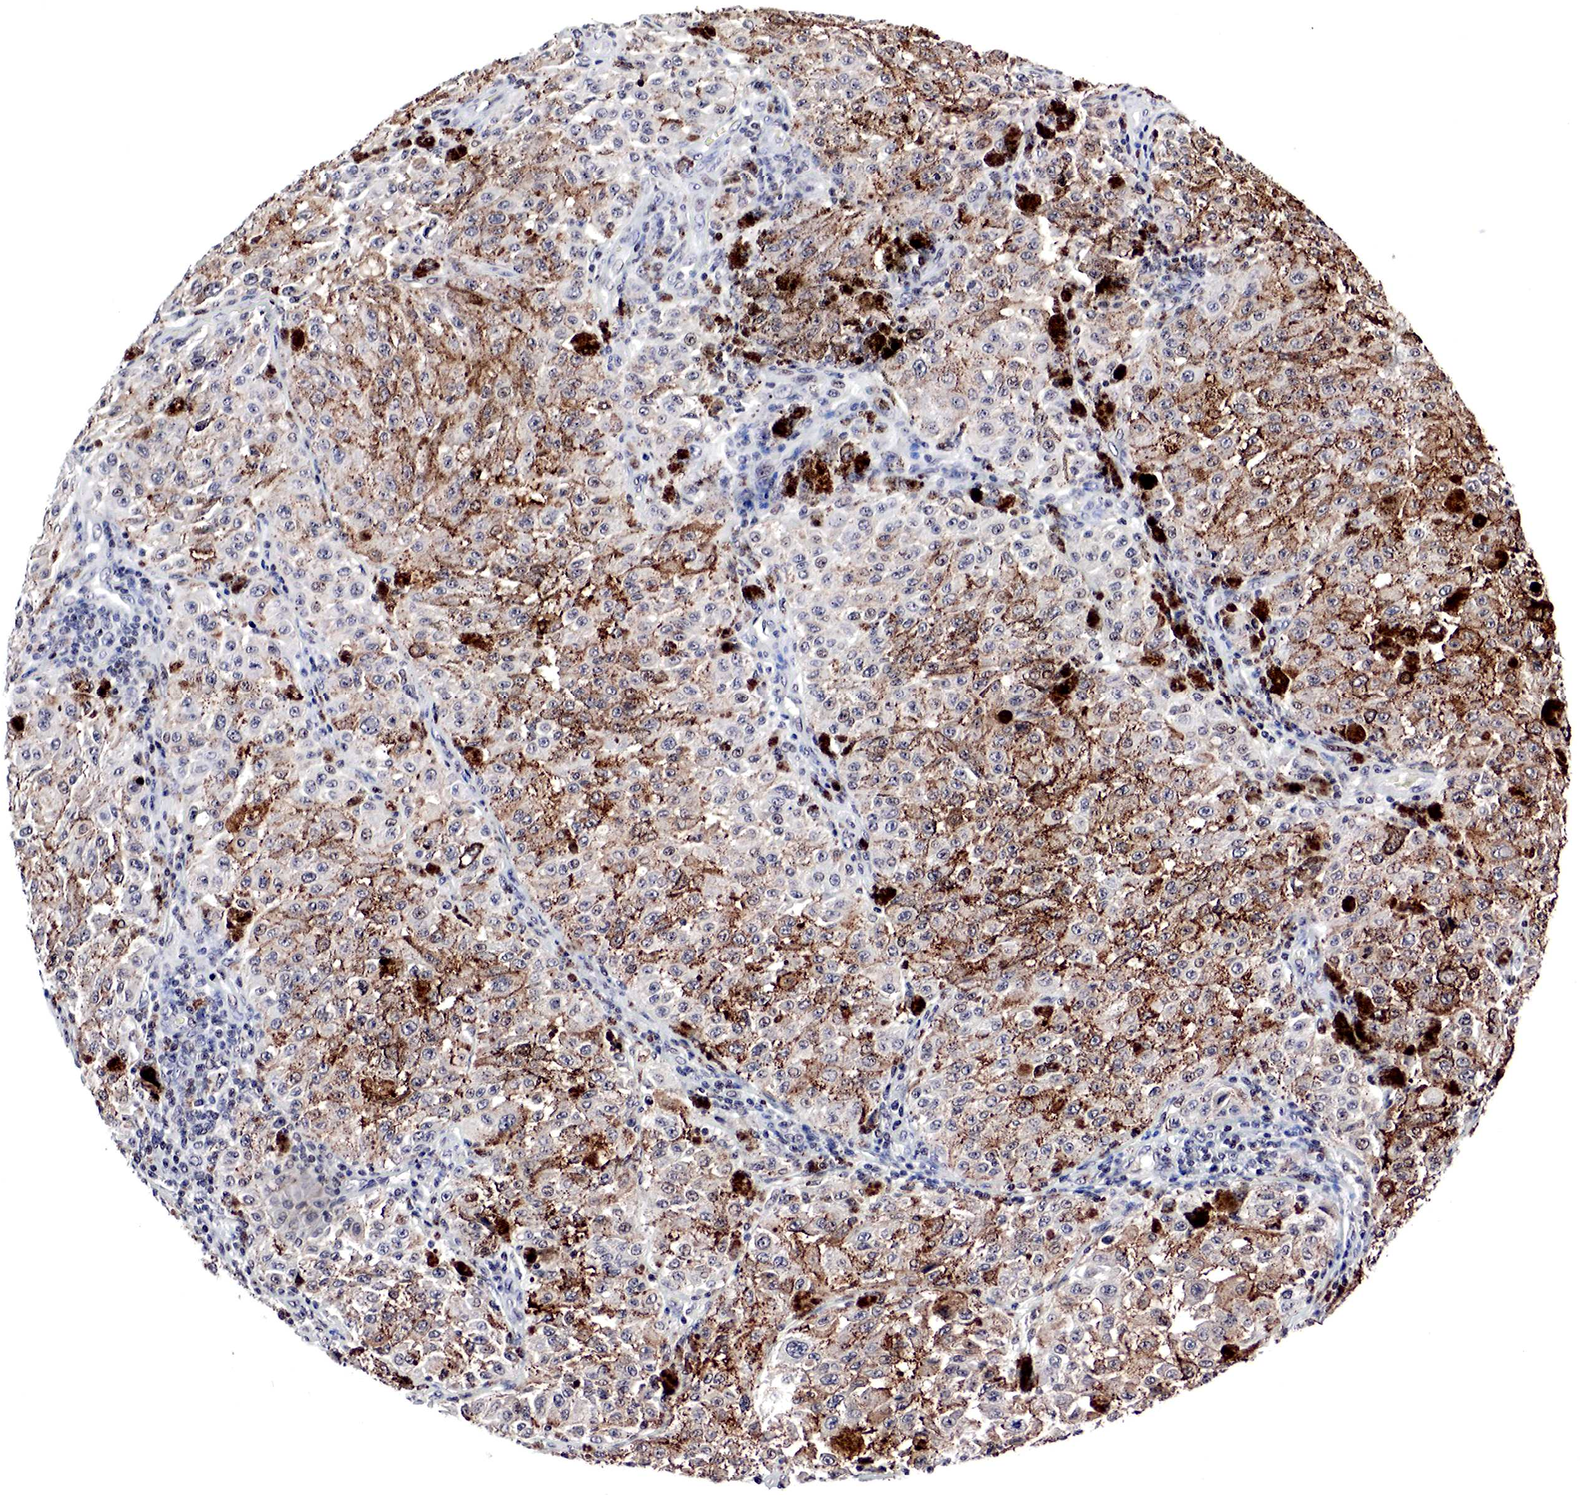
{"staining": {"intensity": "strong", "quantity": "25%-75%", "location": "cytoplasmic/membranous"}, "tissue": "melanoma", "cell_type": "Tumor cells", "image_type": "cancer", "snomed": [{"axis": "morphology", "description": "Malignant melanoma, NOS"}, {"axis": "topography", "description": "Skin"}], "caption": "This is an image of IHC staining of melanoma, which shows strong positivity in the cytoplasmic/membranous of tumor cells.", "gene": "DACH2", "patient": {"sex": "female", "age": 64}}